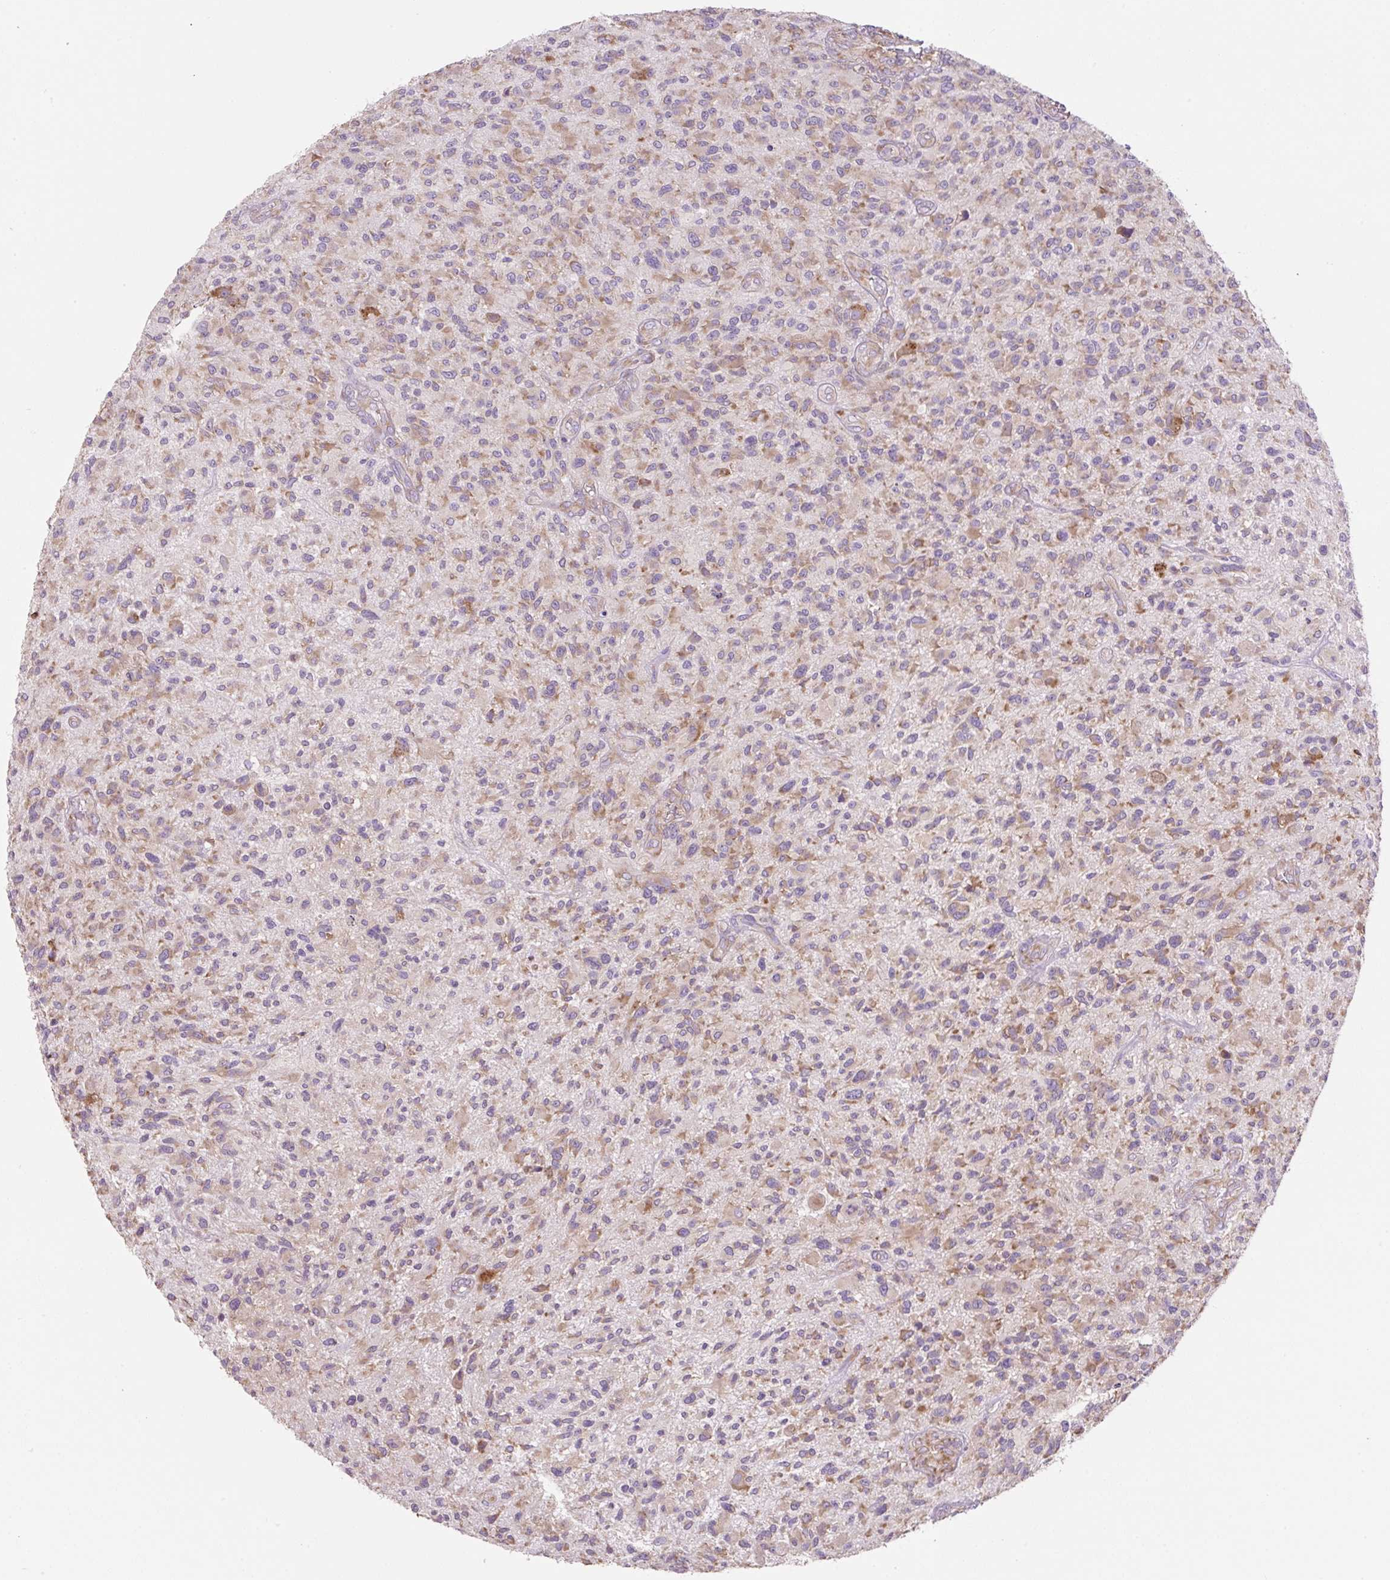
{"staining": {"intensity": "moderate", "quantity": "25%-75%", "location": "cytoplasmic/membranous"}, "tissue": "glioma", "cell_type": "Tumor cells", "image_type": "cancer", "snomed": [{"axis": "morphology", "description": "Glioma, malignant, High grade"}, {"axis": "topography", "description": "Brain"}], "caption": "Human malignant high-grade glioma stained with a protein marker shows moderate staining in tumor cells.", "gene": "RPS23", "patient": {"sex": "male", "age": 47}}